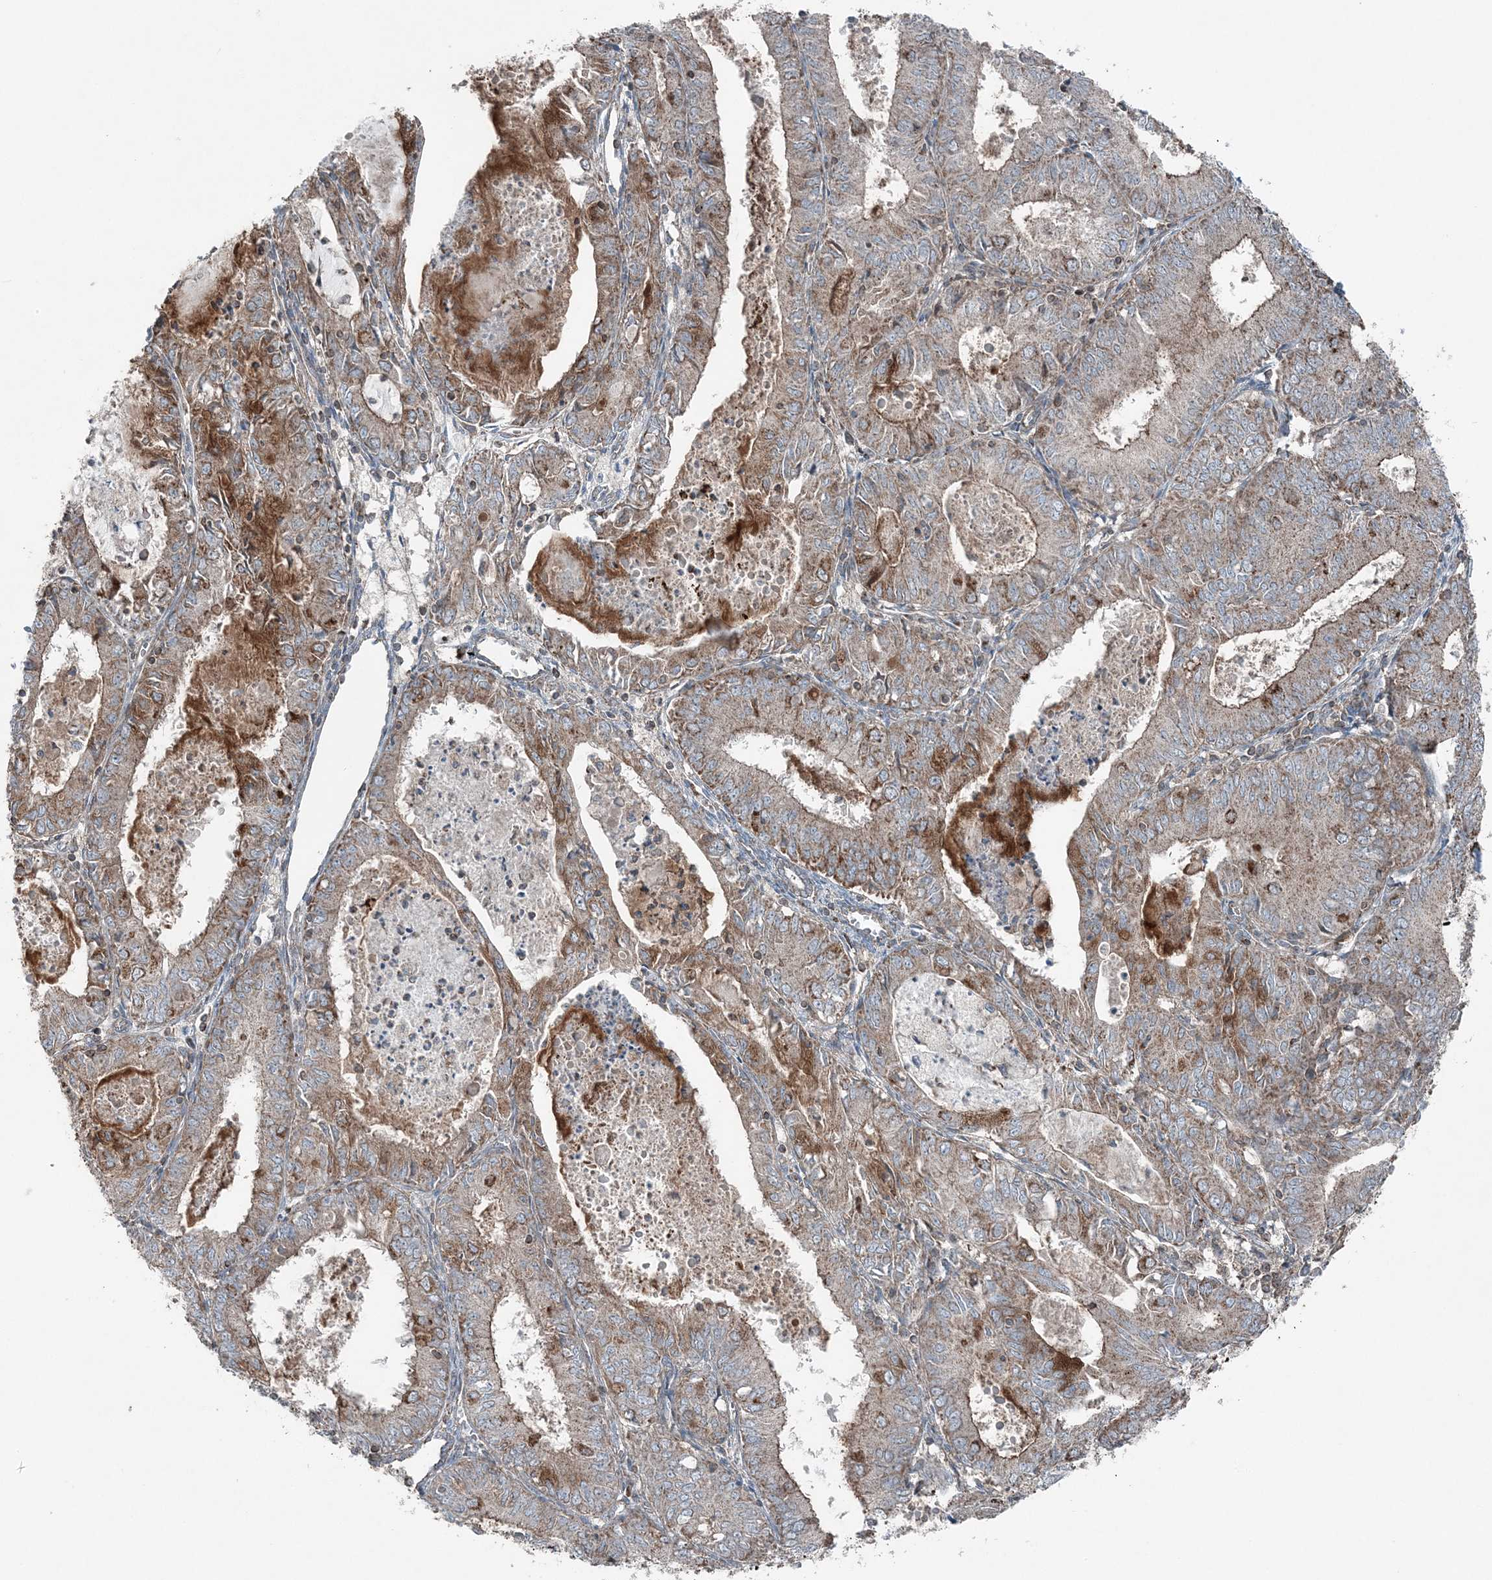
{"staining": {"intensity": "moderate", "quantity": "25%-75%", "location": "cytoplasmic/membranous"}, "tissue": "endometrial cancer", "cell_type": "Tumor cells", "image_type": "cancer", "snomed": [{"axis": "morphology", "description": "Adenocarcinoma, NOS"}, {"axis": "topography", "description": "Endometrium"}], "caption": "There is medium levels of moderate cytoplasmic/membranous positivity in tumor cells of endometrial cancer, as demonstrated by immunohistochemical staining (brown color).", "gene": "KY", "patient": {"sex": "female", "age": 57}}